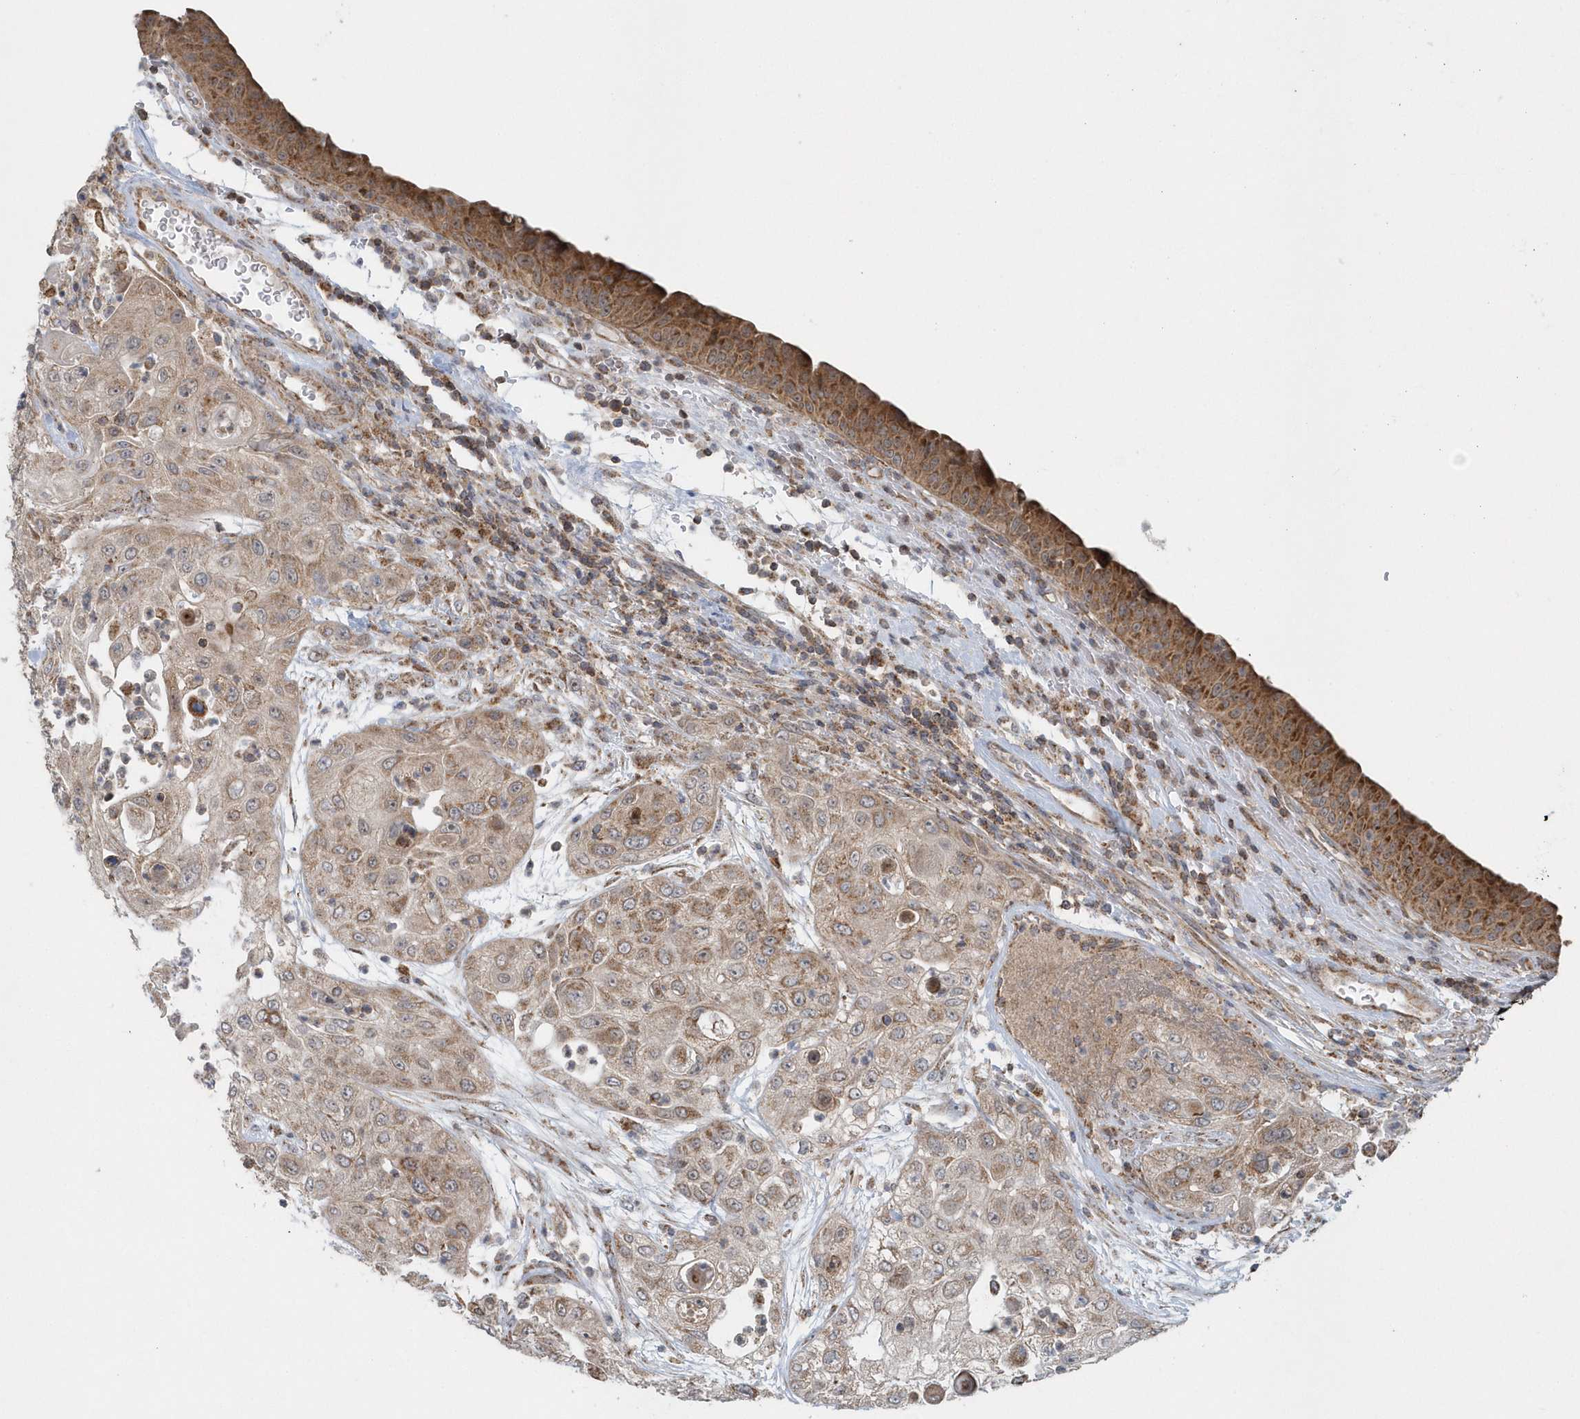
{"staining": {"intensity": "moderate", "quantity": ">75%", "location": "cytoplasmic/membranous"}, "tissue": "urothelial cancer", "cell_type": "Tumor cells", "image_type": "cancer", "snomed": [{"axis": "morphology", "description": "Urothelial carcinoma, High grade"}, {"axis": "topography", "description": "Urinary bladder"}], "caption": "Protein expression analysis of human urothelial cancer reveals moderate cytoplasmic/membranous expression in approximately >75% of tumor cells.", "gene": "PPP1R7", "patient": {"sex": "female", "age": 79}}